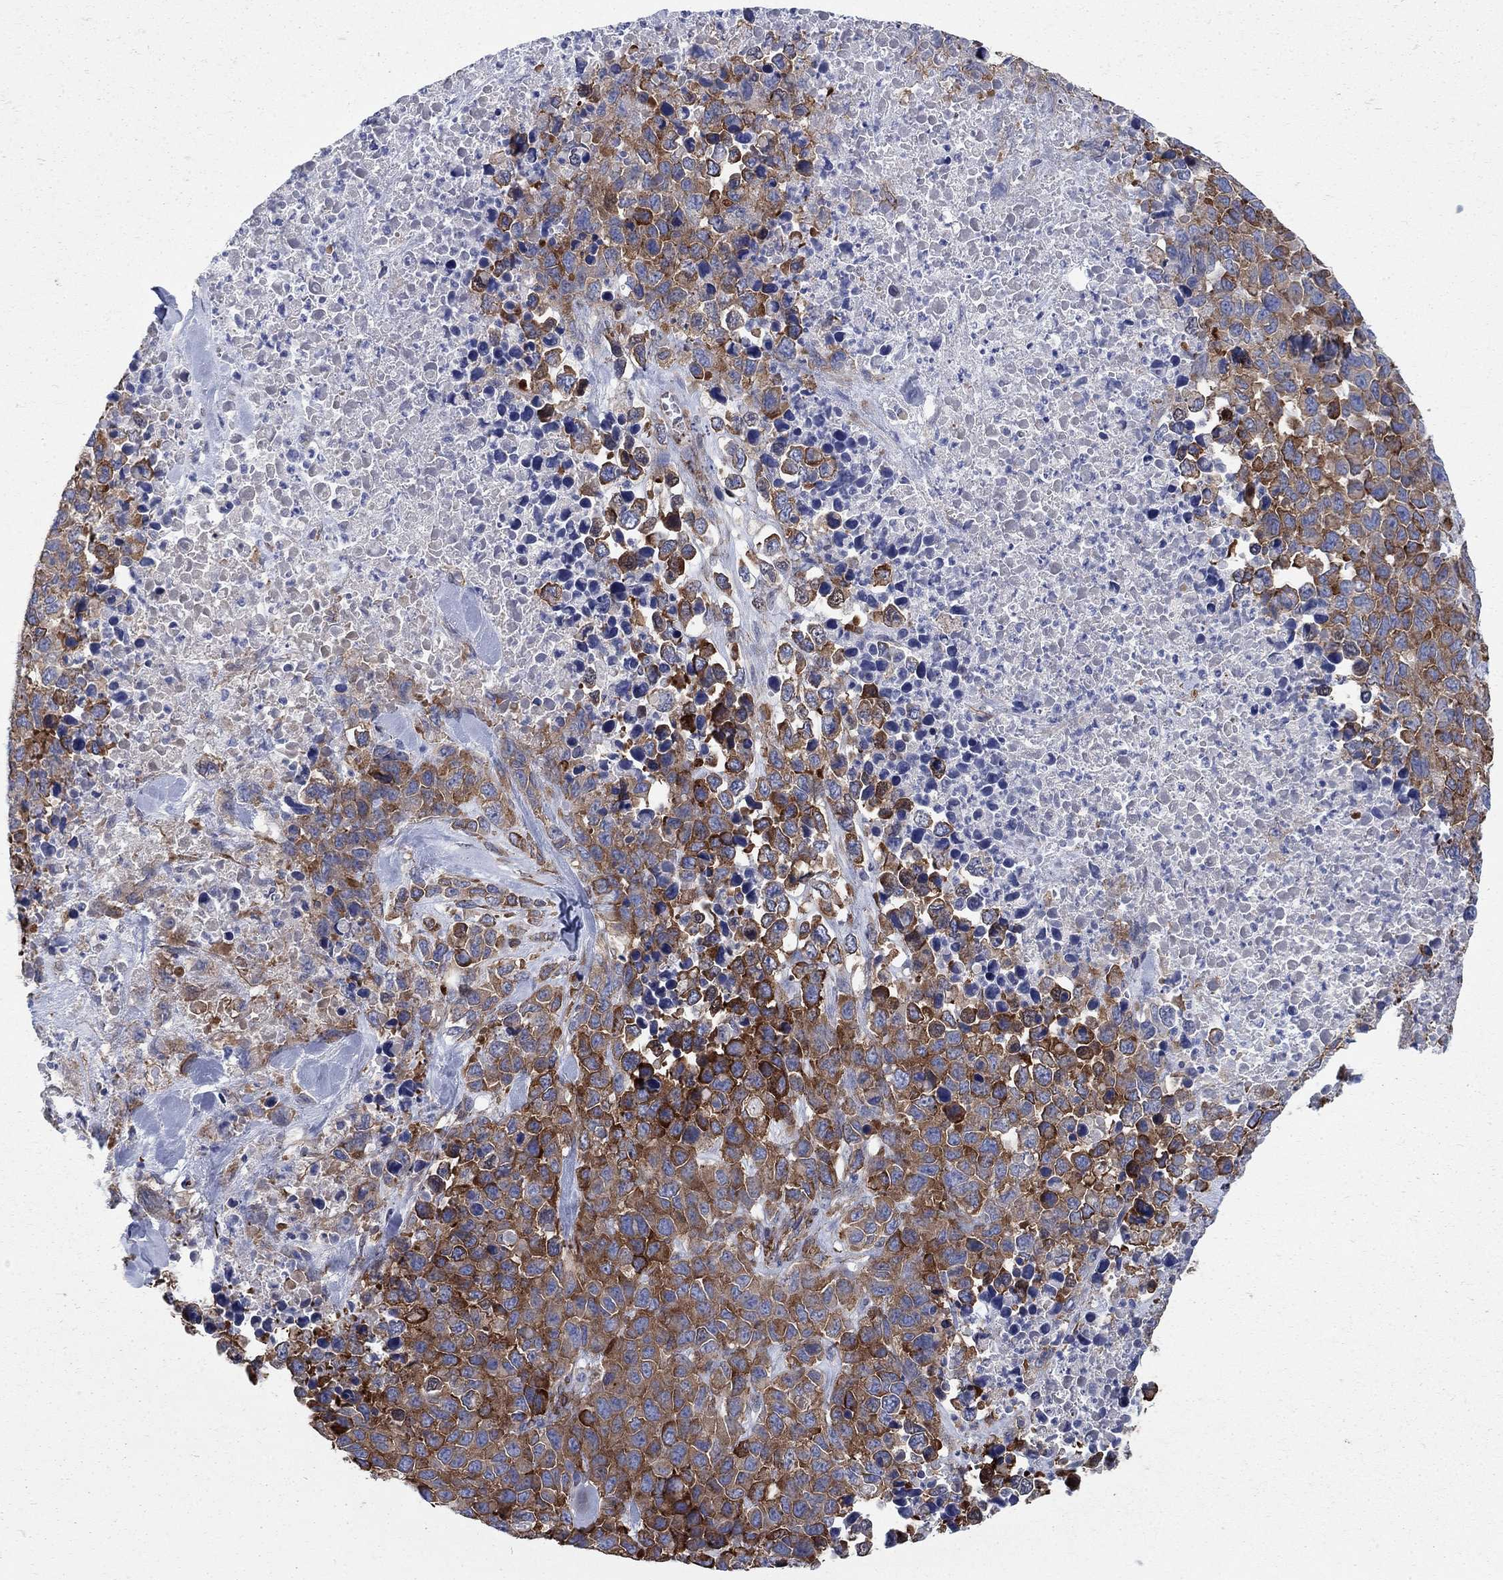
{"staining": {"intensity": "strong", "quantity": "25%-75%", "location": "cytoplasmic/membranous"}, "tissue": "melanoma", "cell_type": "Tumor cells", "image_type": "cancer", "snomed": [{"axis": "morphology", "description": "Malignant melanoma, Metastatic site"}, {"axis": "topography", "description": "Skin"}], "caption": "Human malignant melanoma (metastatic site) stained with a brown dye displays strong cytoplasmic/membranous positive expression in about 25%-75% of tumor cells.", "gene": "SEPTIN8", "patient": {"sex": "male", "age": 84}}